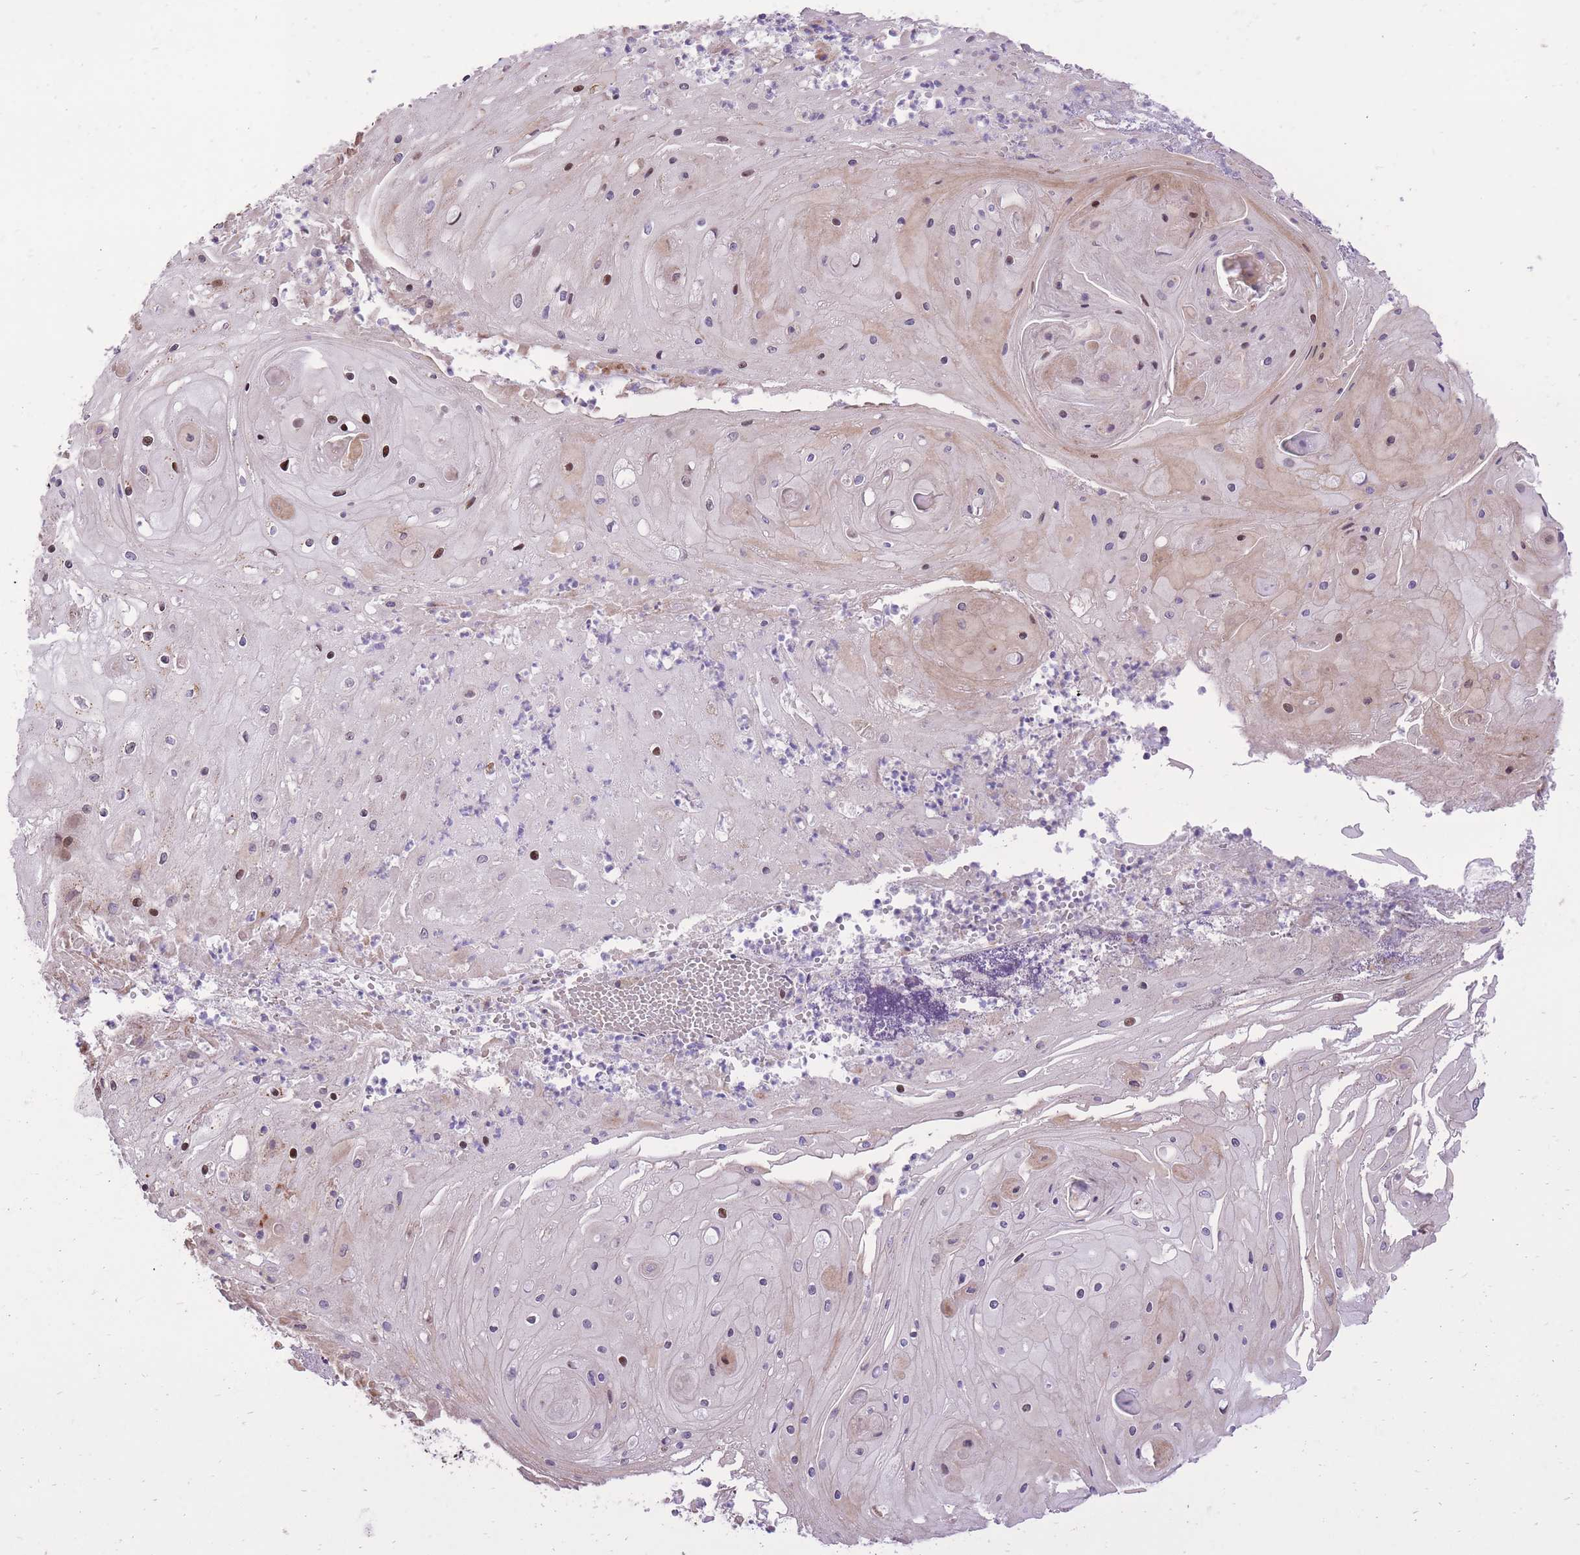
{"staining": {"intensity": "negative", "quantity": "none", "location": "none"}, "tissue": "skin cancer", "cell_type": "Tumor cells", "image_type": "cancer", "snomed": [{"axis": "morphology", "description": "Squamous cell carcinoma, NOS"}, {"axis": "topography", "description": "Skin"}], "caption": "Squamous cell carcinoma (skin) was stained to show a protein in brown. There is no significant staining in tumor cells.", "gene": "SLC4A4", "patient": {"sex": "male", "age": 70}}